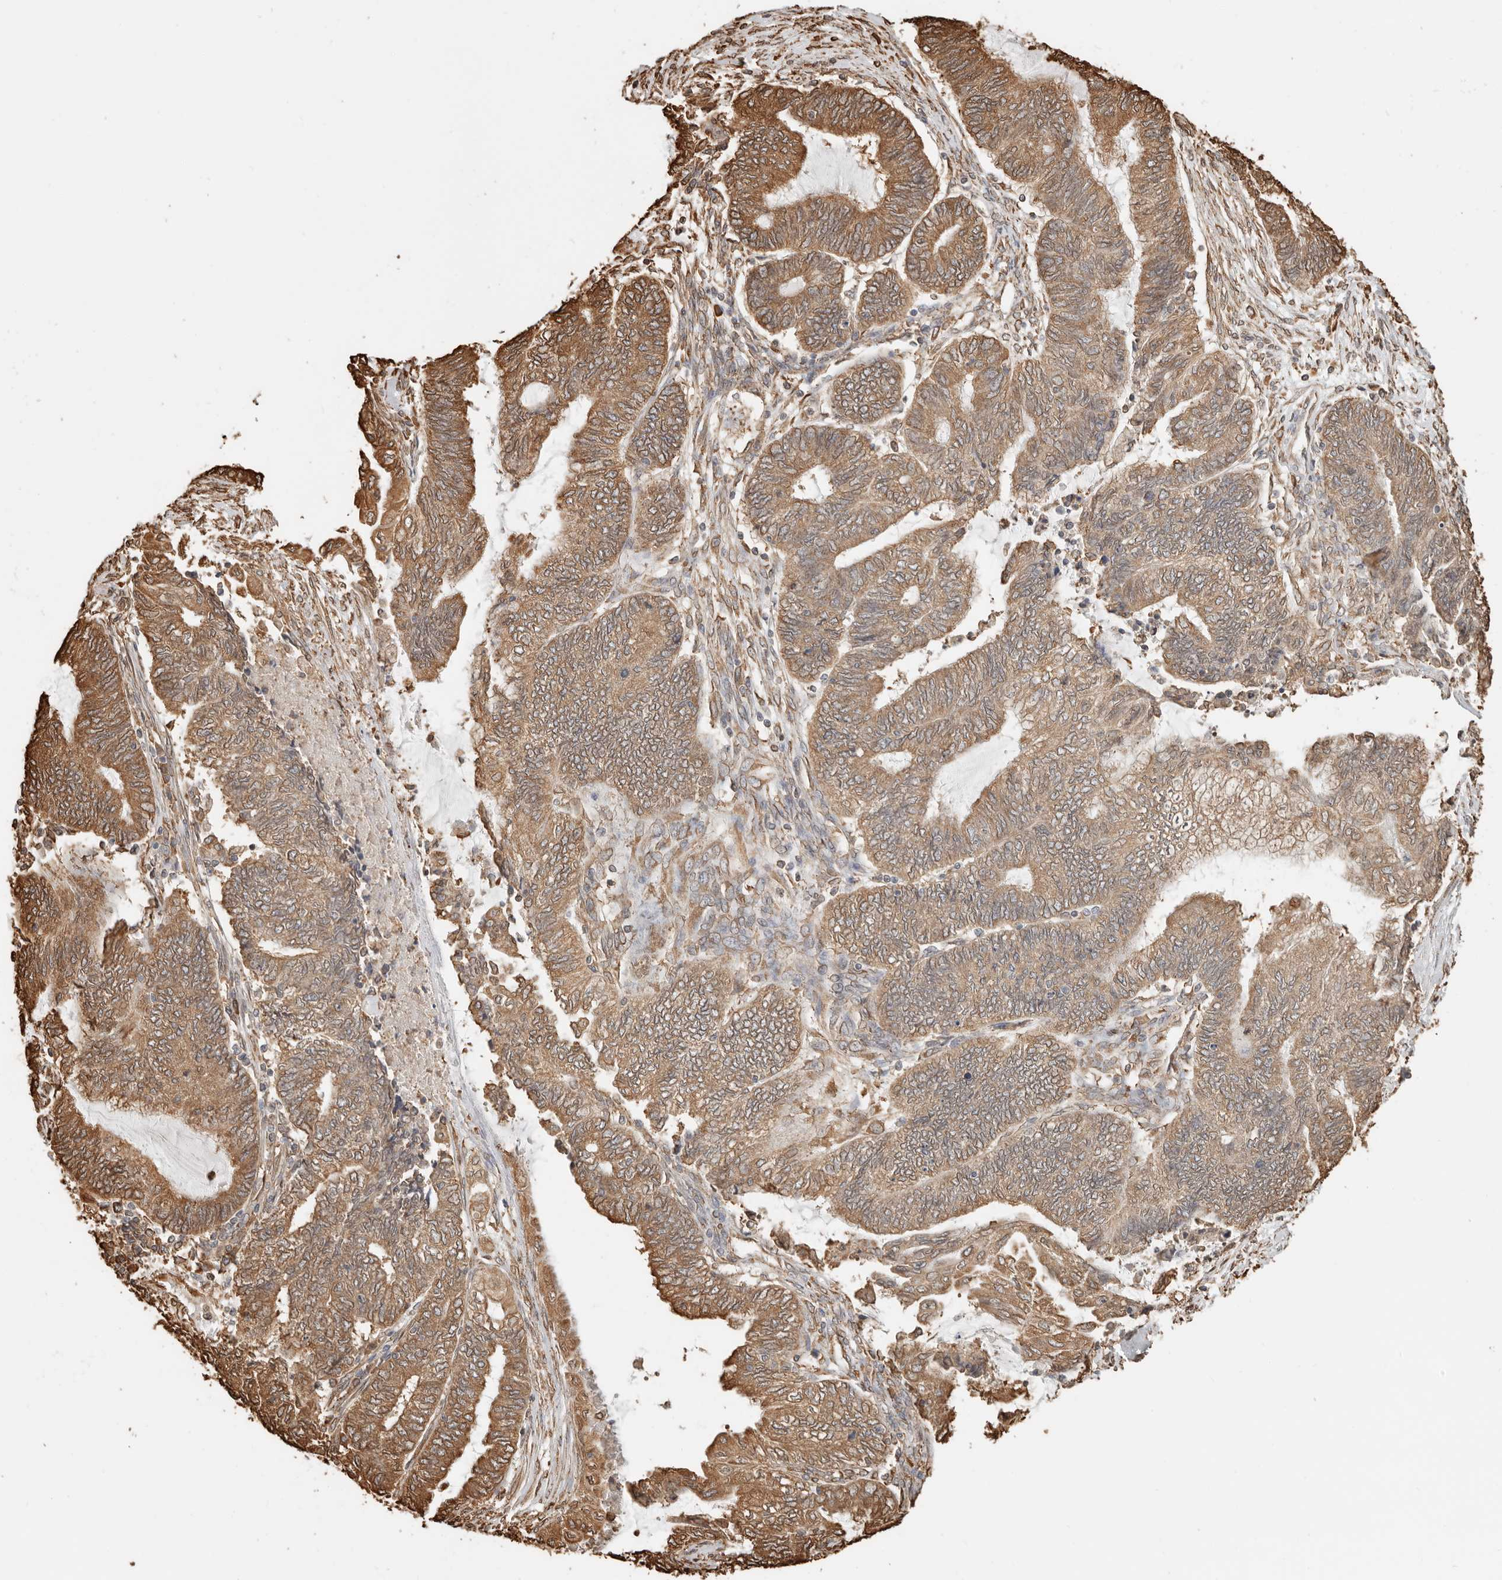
{"staining": {"intensity": "moderate", "quantity": ">75%", "location": "cytoplasmic/membranous"}, "tissue": "endometrial cancer", "cell_type": "Tumor cells", "image_type": "cancer", "snomed": [{"axis": "morphology", "description": "Adenocarcinoma, NOS"}, {"axis": "topography", "description": "Uterus"}, {"axis": "topography", "description": "Endometrium"}], "caption": "The histopathology image demonstrates staining of endometrial cancer (adenocarcinoma), revealing moderate cytoplasmic/membranous protein staining (brown color) within tumor cells.", "gene": "ARHGEF10L", "patient": {"sex": "female", "age": 70}}